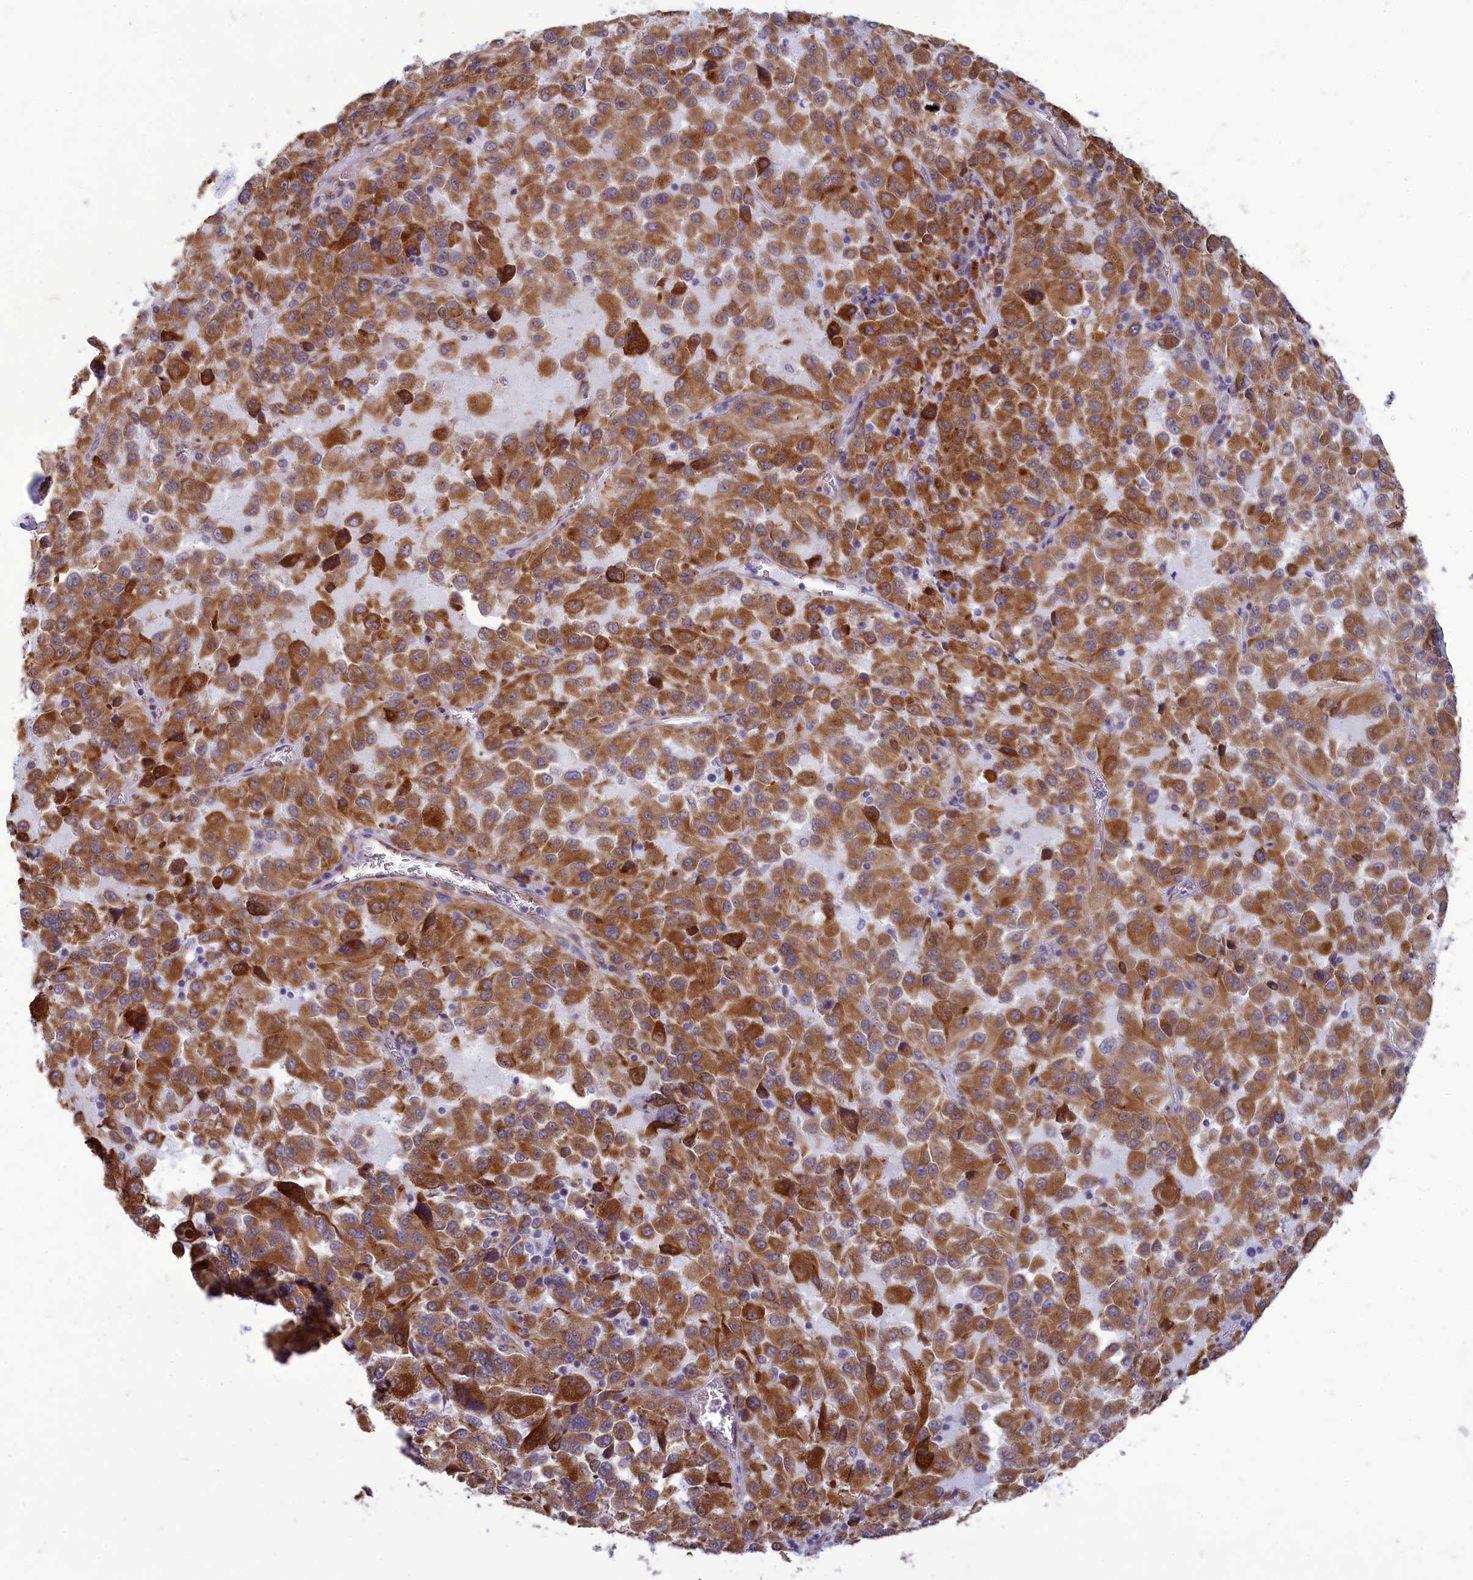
{"staining": {"intensity": "strong", "quantity": ">75%", "location": "cytoplasmic/membranous"}, "tissue": "melanoma", "cell_type": "Tumor cells", "image_type": "cancer", "snomed": [{"axis": "morphology", "description": "Malignant melanoma, Metastatic site"}, {"axis": "topography", "description": "Lung"}], "caption": "Human melanoma stained with a brown dye reveals strong cytoplasmic/membranous positive positivity in about >75% of tumor cells.", "gene": "CENATAC", "patient": {"sex": "male", "age": 64}}